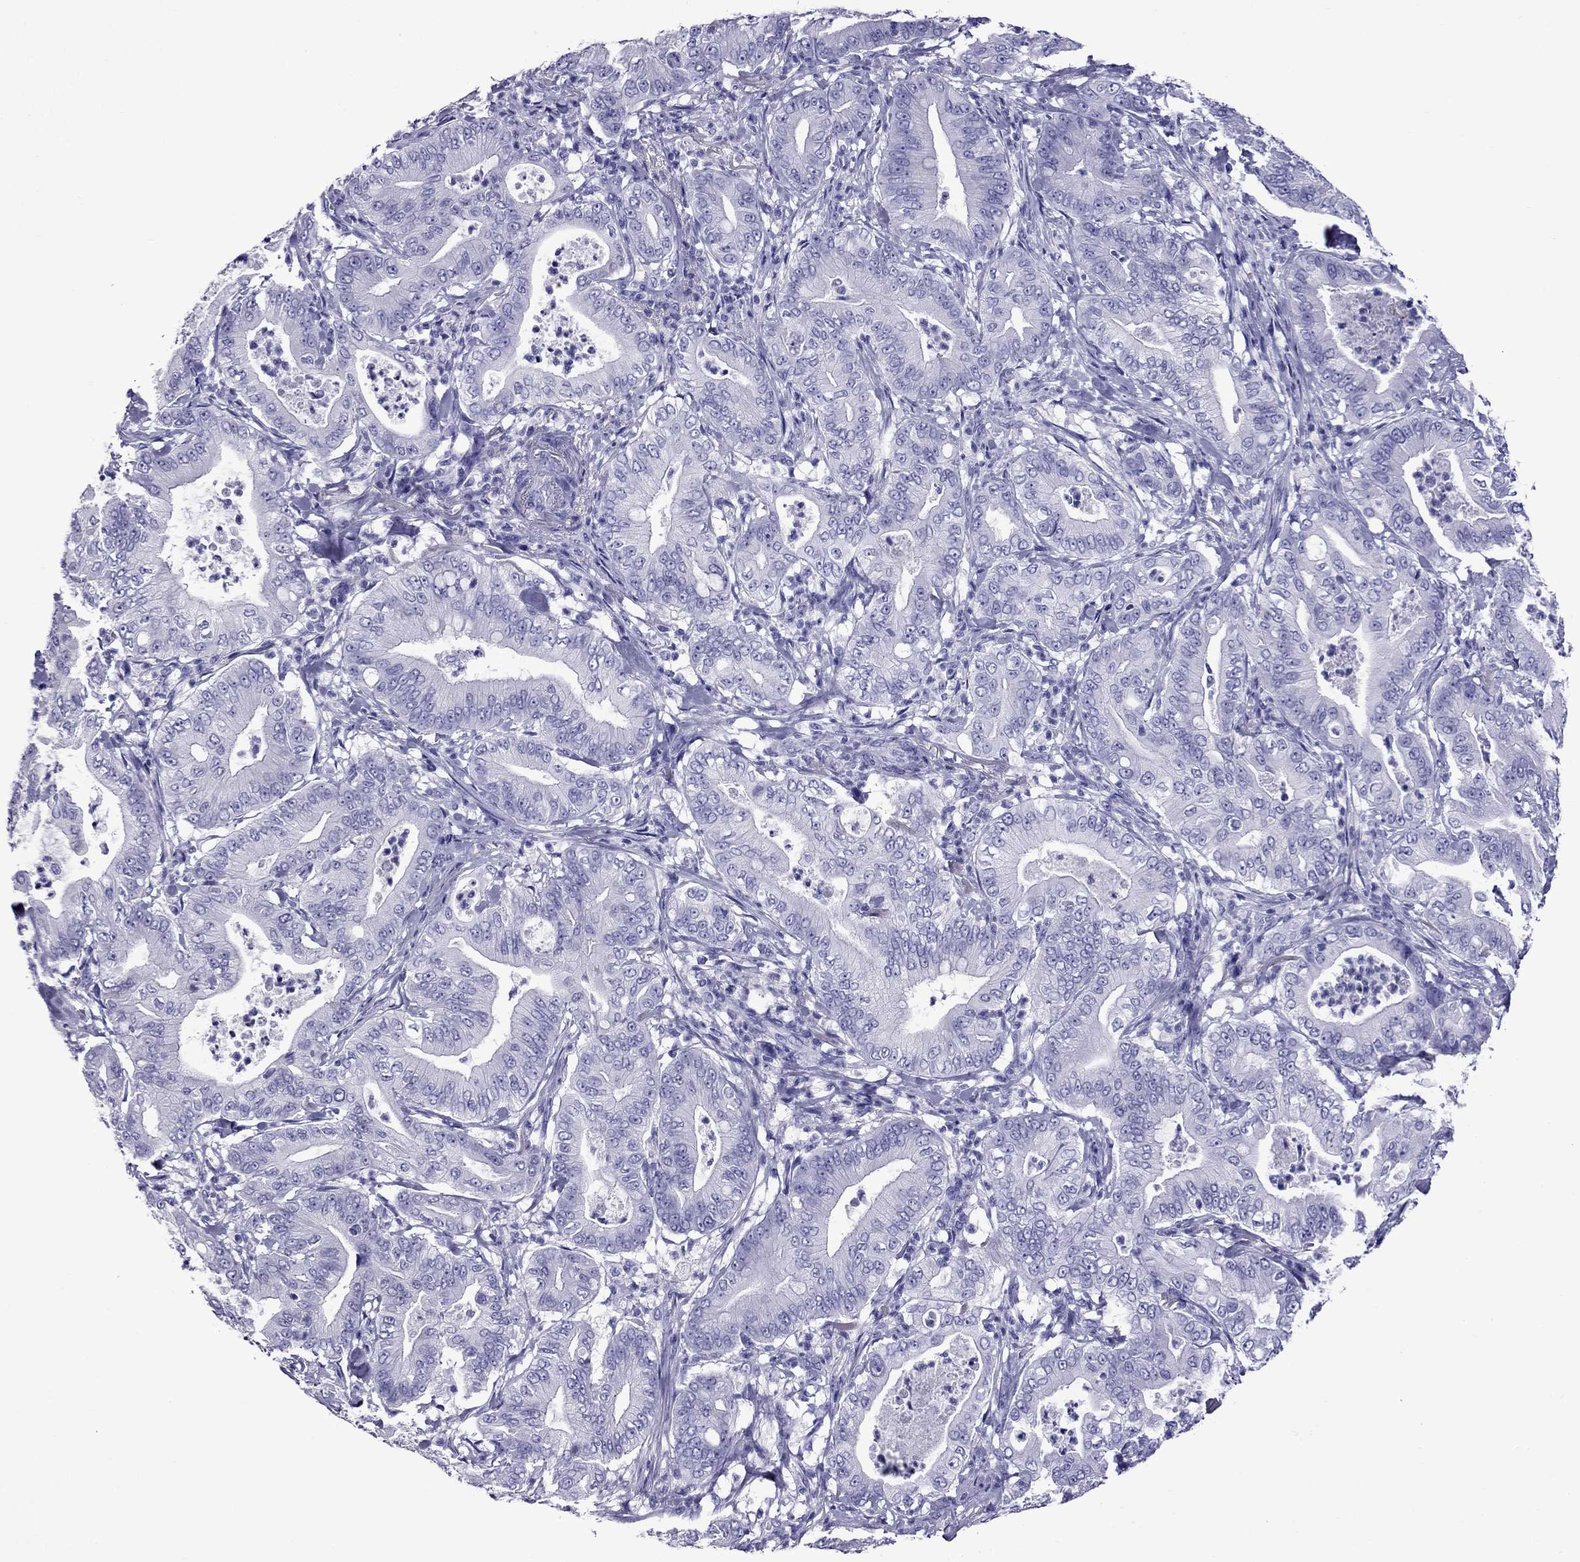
{"staining": {"intensity": "negative", "quantity": "none", "location": "none"}, "tissue": "pancreatic cancer", "cell_type": "Tumor cells", "image_type": "cancer", "snomed": [{"axis": "morphology", "description": "Adenocarcinoma, NOS"}, {"axis": "topography", "description": "Pancreas"}], "caption": "Pancreatic cancer stained for a protein using immunohistochemistry demonstrates no positivity tumor cells.", "gene": "CRYBA1", "patient": {"sex": "male", "age": 71}}